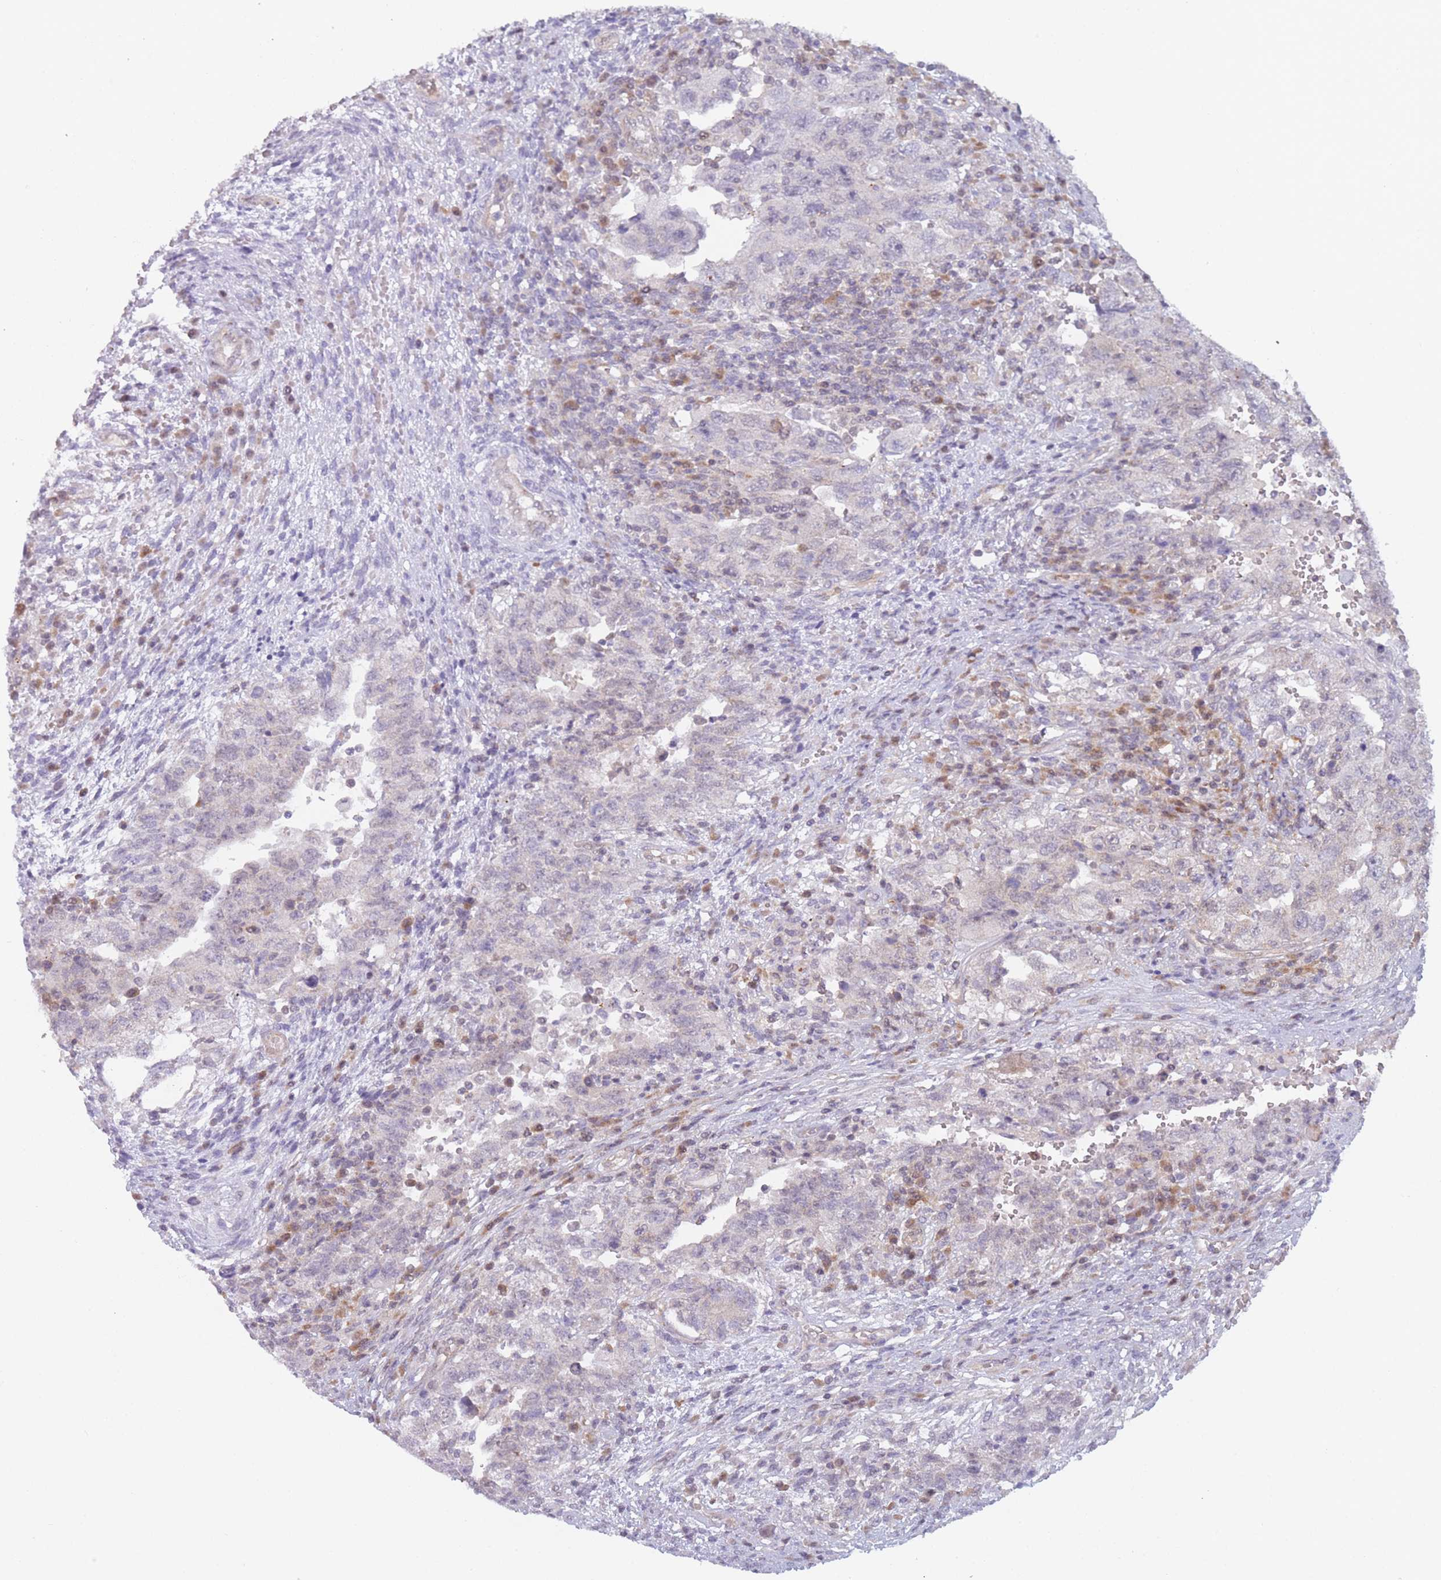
{"staining": {"intensity": "negative", "quantity": "none", "location": "none"}, "tissue": "testis cancer", "cell_type": "Tumor cells", "image_type": "cancer", "snomed": [{"axis": "morphology", "description": "Carcinoma, Embryonal, NOS"}, {"axis": "topography", "description": "Testis"}], "caption": "This is an immunohistochemistry (IHC) histopathology image of testis cancer (embryonal carcinoma). There is no expression in tumor cells.", "gene": "MRI1", "patient": {"sex": "male", "age": 26}}